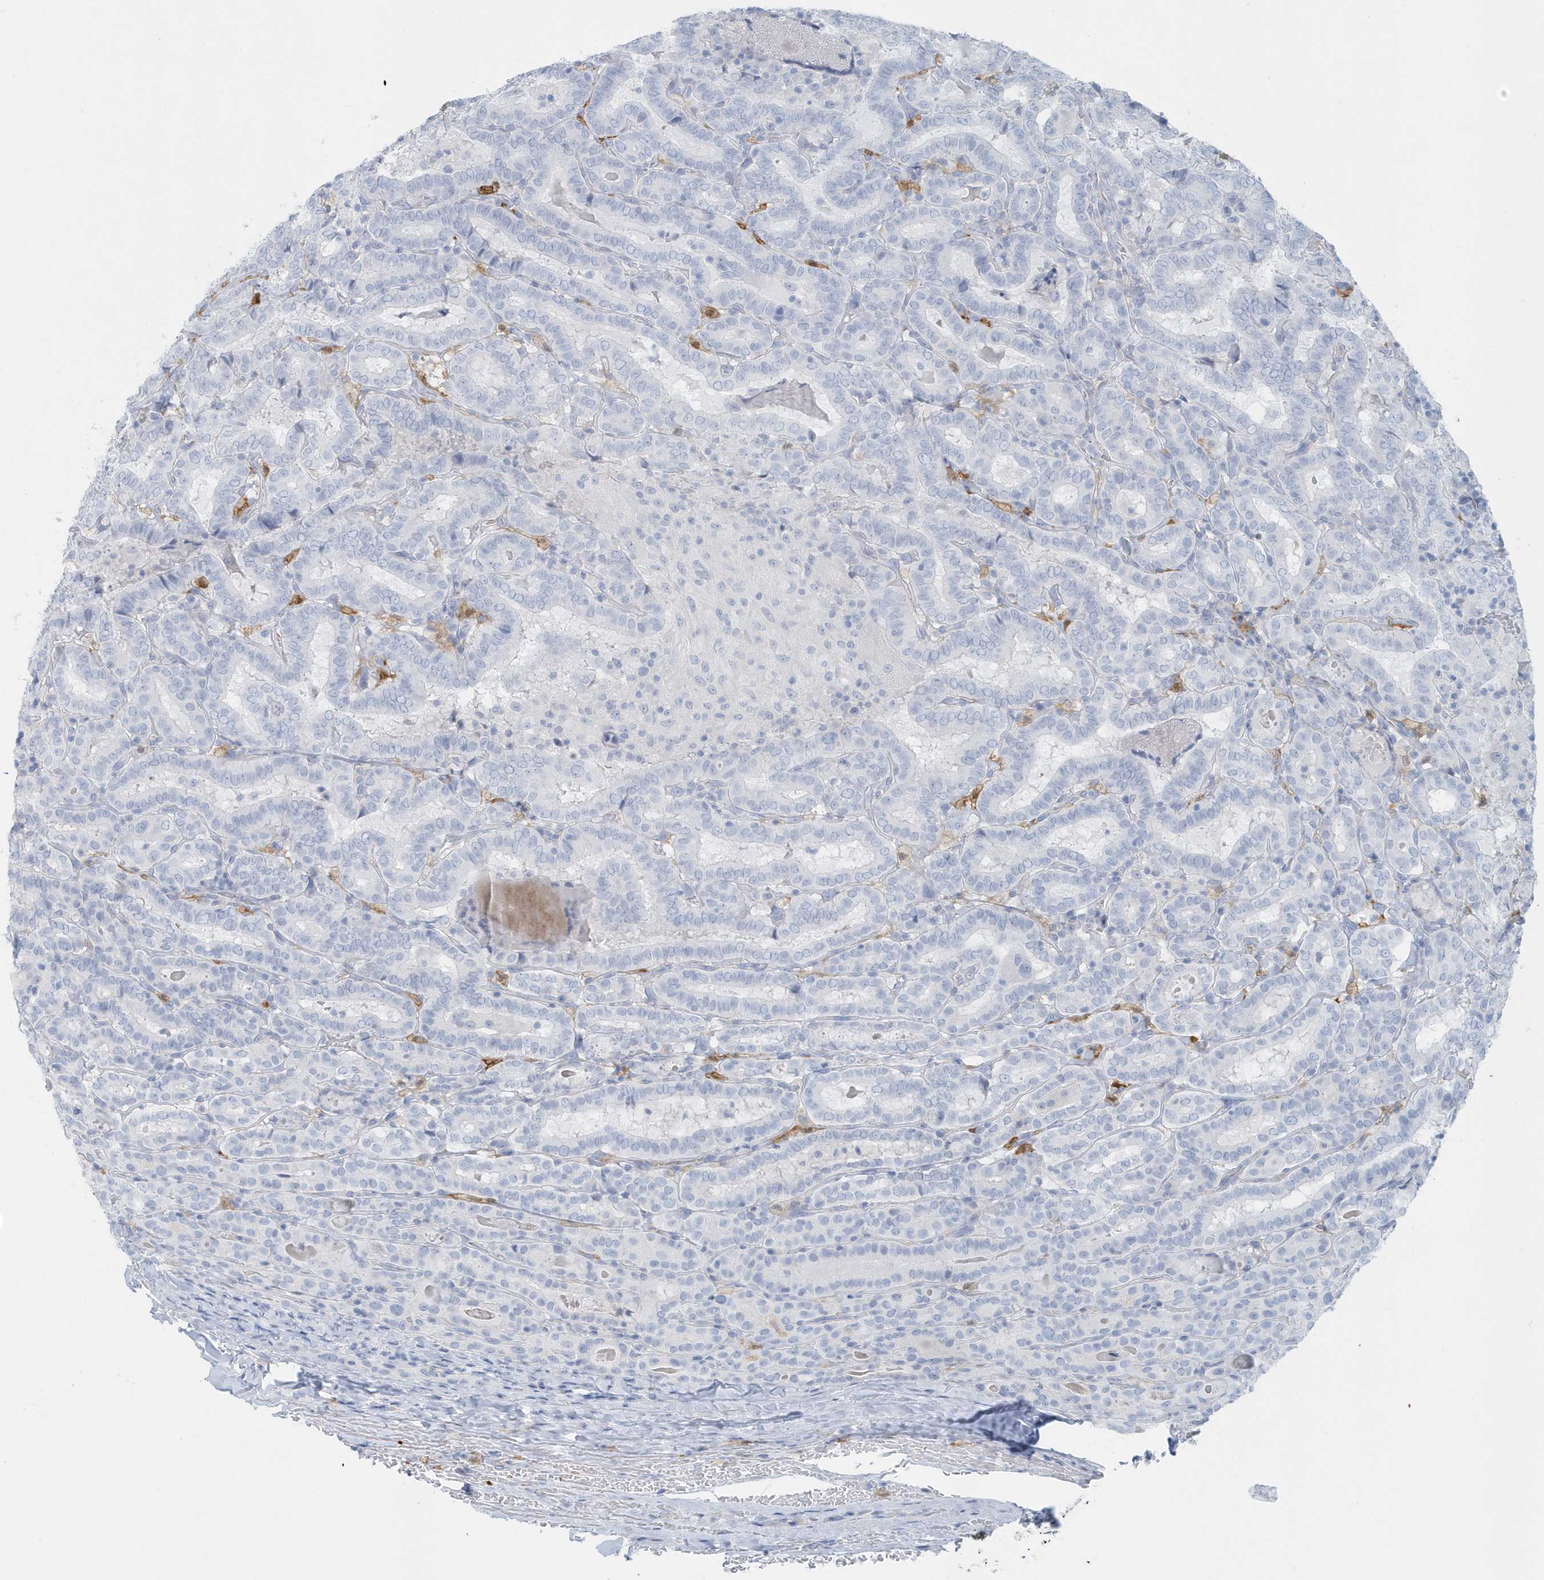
{"staining": {"intensity": "negative", "quantity": "none", "location": "none"}, "tissue": "thyroid cancer", "cell_type": "Tumor cells", "image_type": "cancer", "snomed": [{"axis": "morphology", "description": "Papillary adenocarcinoma, NOS"}, {"axis": "topography", "description": "Thyroid gland"}], "caption": "Thyroid papillary adenocarcinoma was stained to show a protein in brown. There is no significant expression in tumor cells.", "gene": "FAM98A", "patient": {"sex": "female", "age": 72}}